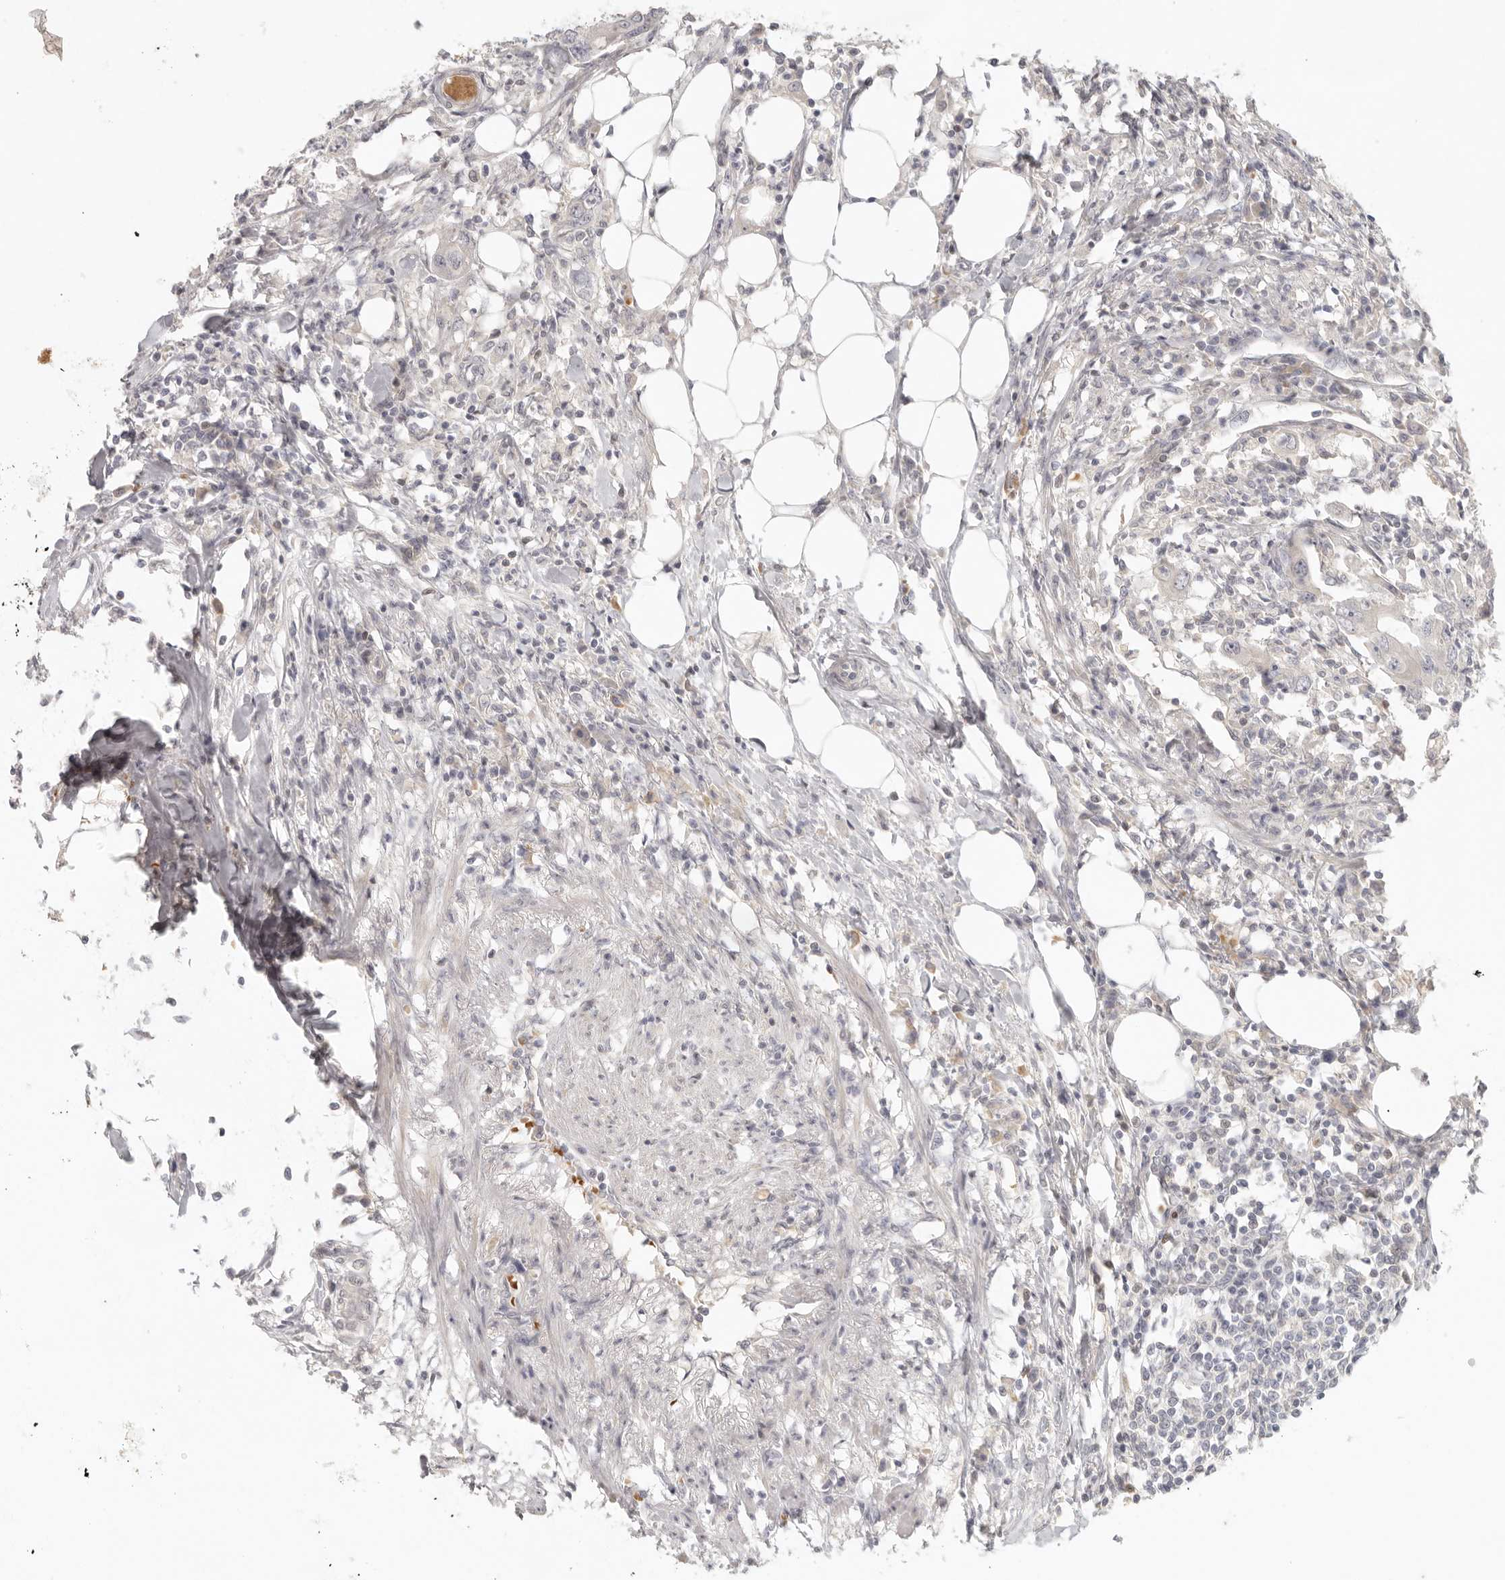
{"staining": {"intensity": "negative", "quantity": "none", "location": "none"}, "tissue": "colorectal cancer", "cell_type": "Tumor cells", "image_type": "cancer", "snomed": [{"axis": "morphology", "description": "Adenocarcinoma, NOS"}, {"axis": "topography", "description": "Colon"}], "caption": "The photomicrograph reveals no staining of tumor cells in colorectal cancer.", "gene": "AHDC1", "patient": {"sex": "male", "age": 71}}